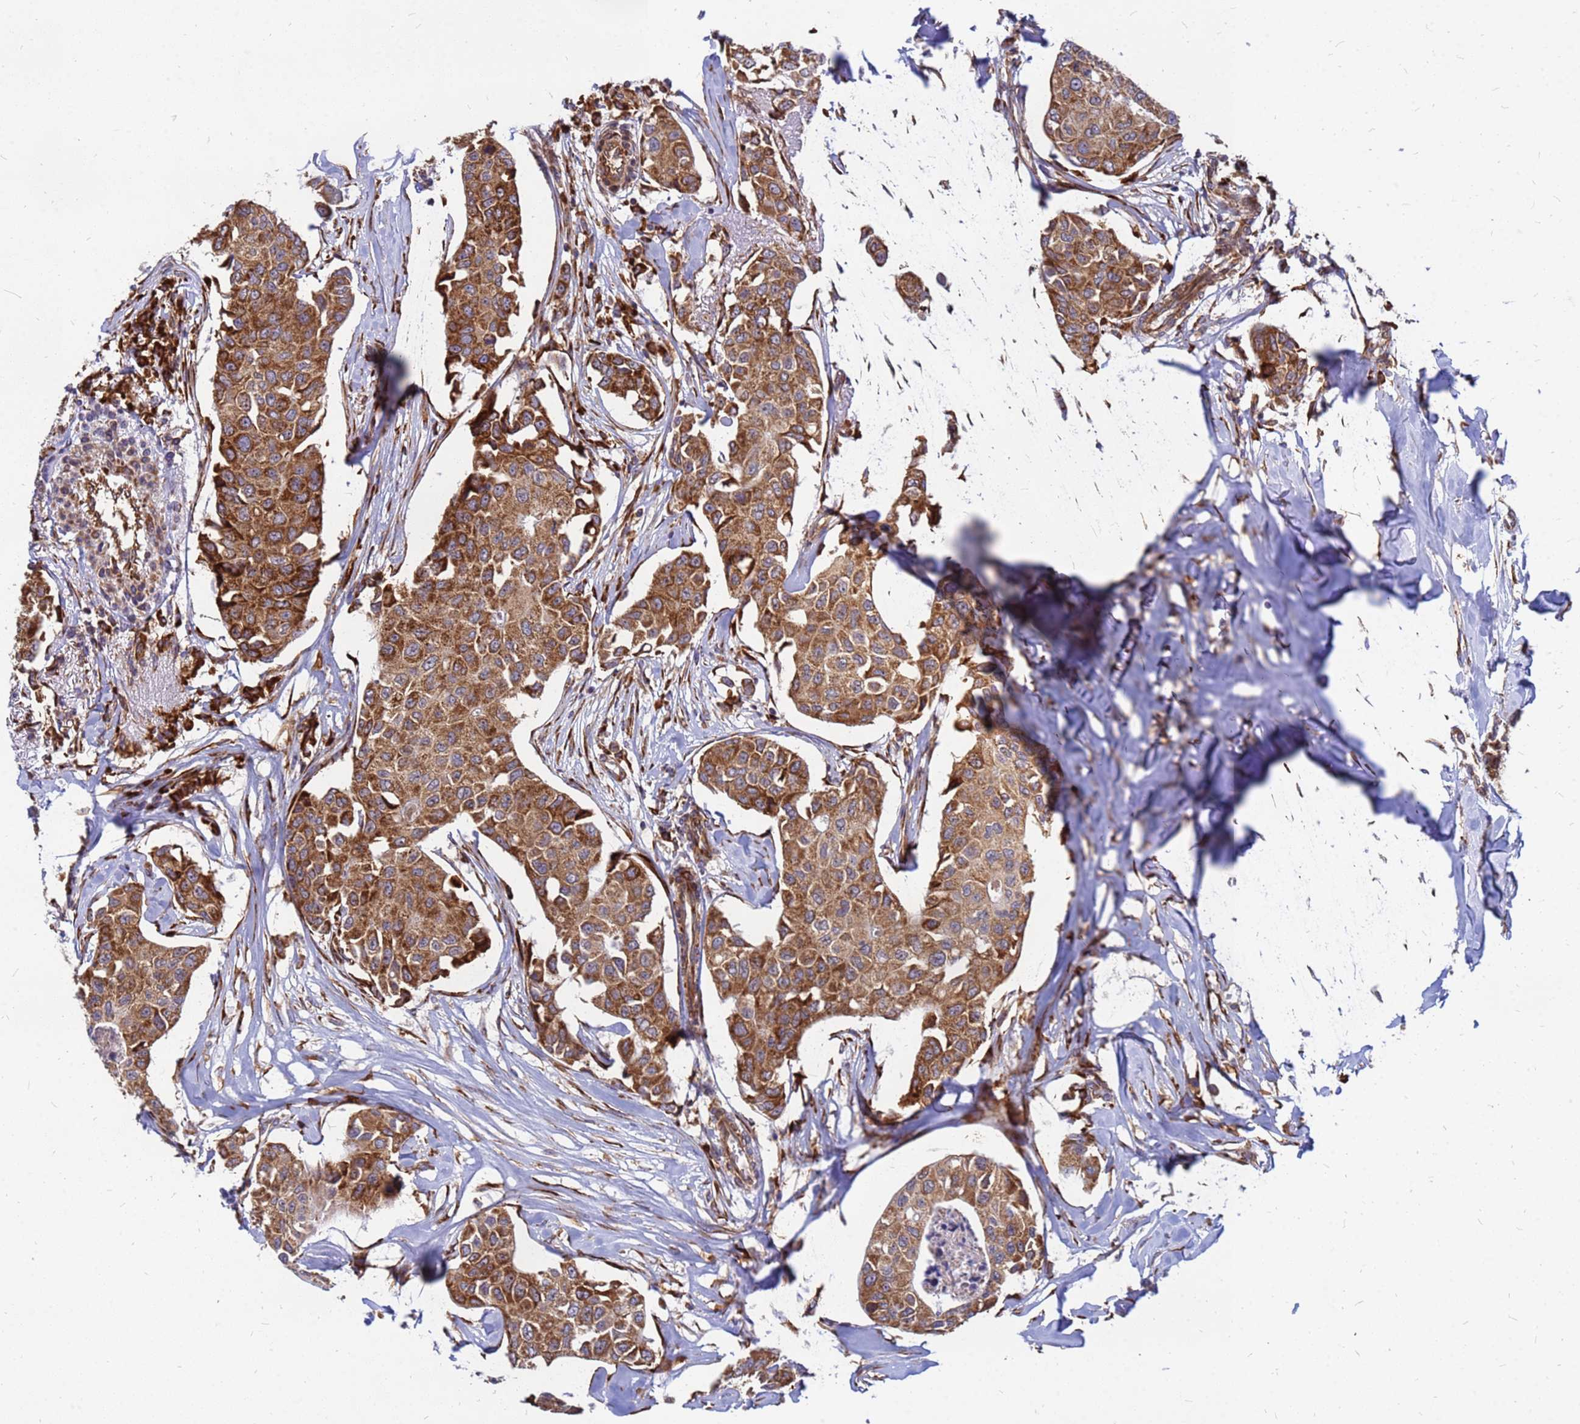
{"staining": {"intensity": "strong", "quantity": ">75%", "location": "cytoplasmic/membranous"}, "tissue": "breast cancer", "cell_type": "Tumor cells", "image_type": "cancer", "snomed": [{"axis": "morphology", "description": "Duct carcinoma"}, {"axis": "topography", "description": "Breast"}], "caption": "The immunohistochemical stain labels strong cytoplasmic/membranous staining in tumor cells of breast cancer tissue.", "gene": "RPL8", "patient": {"sex": "female", "age": 80}}